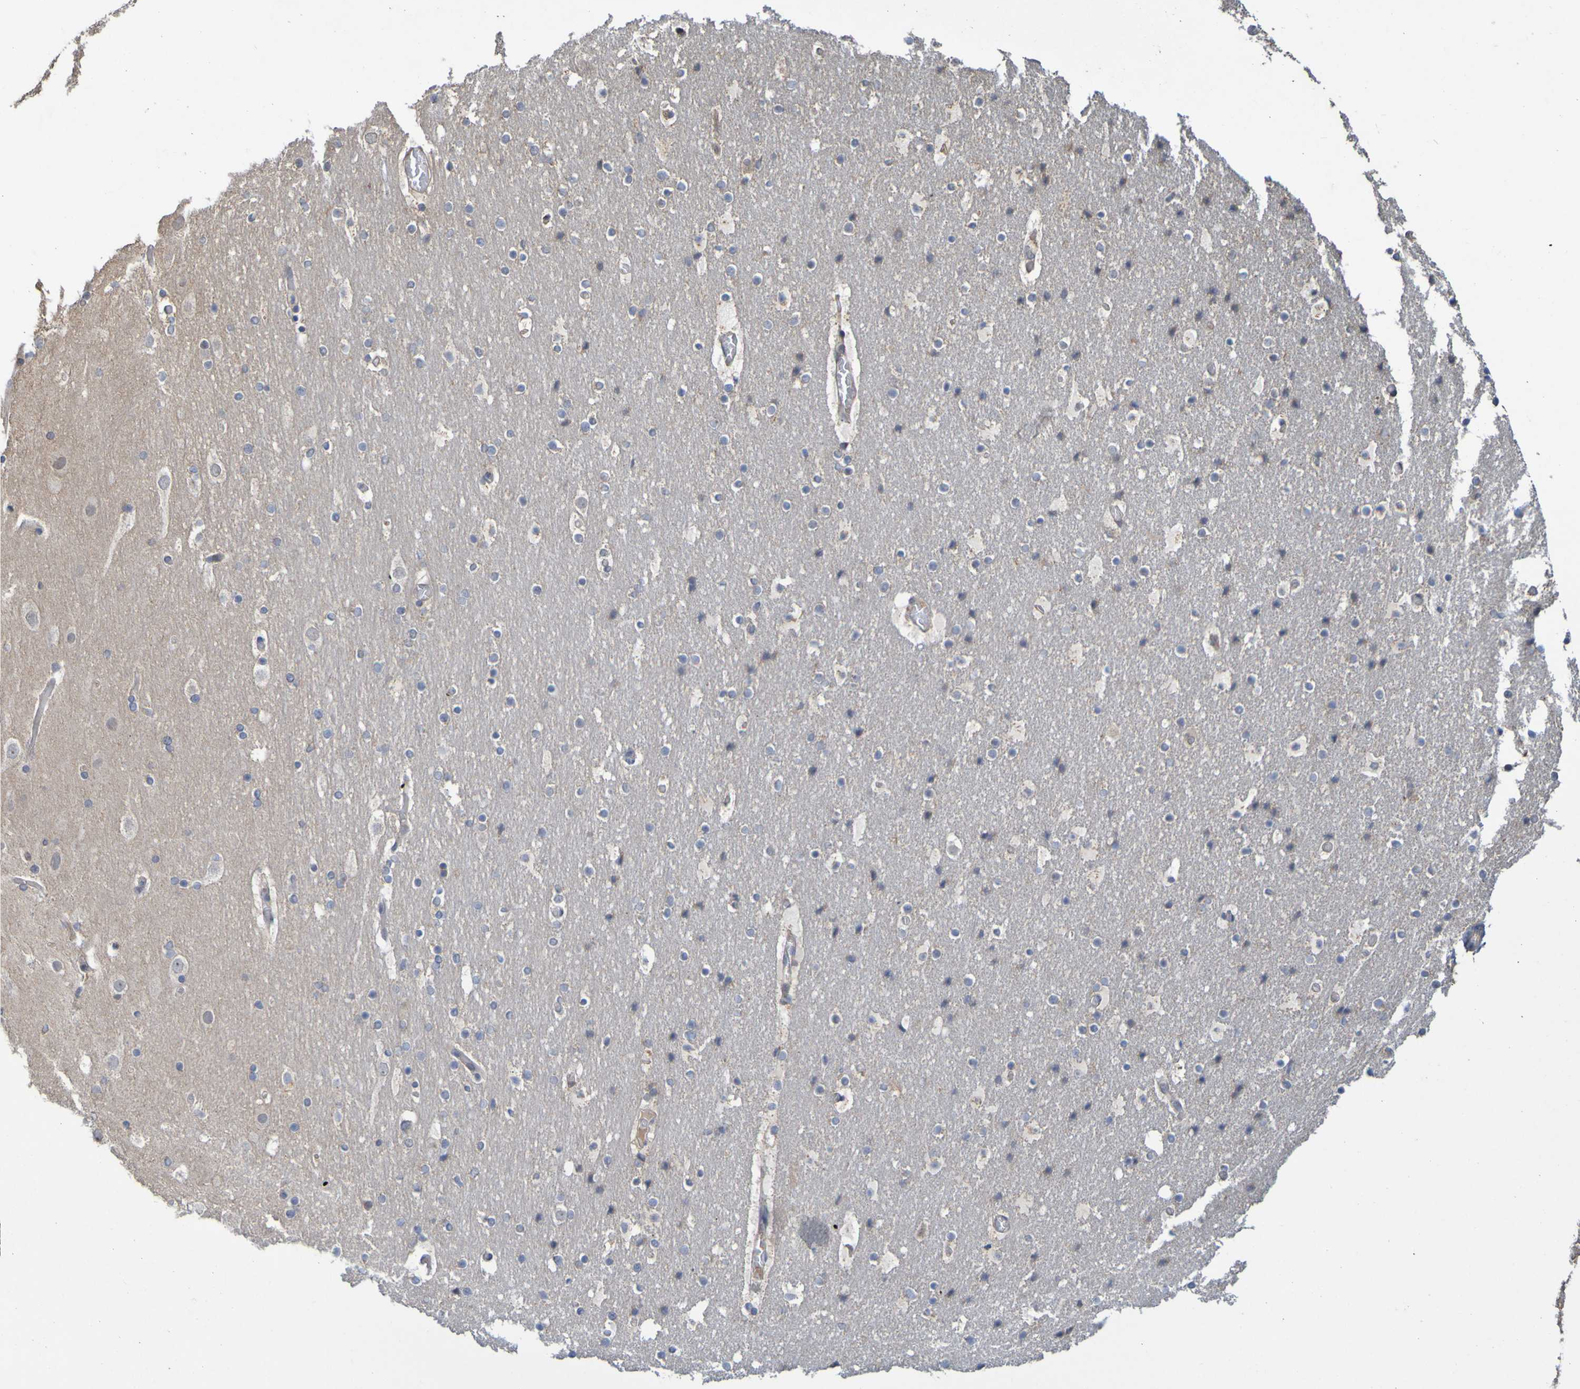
{"staining": {"intensity": "negative", "quantity": "none", "location": "none"}, "tissue": "cerebral cortex", "cell_type": "Endothelial cells", "image_type": "normal", "snomed": [{"axis": "morphology", "description": "Normal tissue, NOS"}, {"axis": "topography", "description": "Cerebral cortex"}], "caption": "This photomicrograph is of benign cerebral cortex stained with immunohistochemistry (IHC) to label a protein in brown with the nuclei are counter-stained blue. There is no positivity in endothelial cells. (DAB immunohistochemistry visualized using brightfield microscopy, high magnification).", "gene": "TMBIM1", "patient": {"sex": "male", "age": 57}}